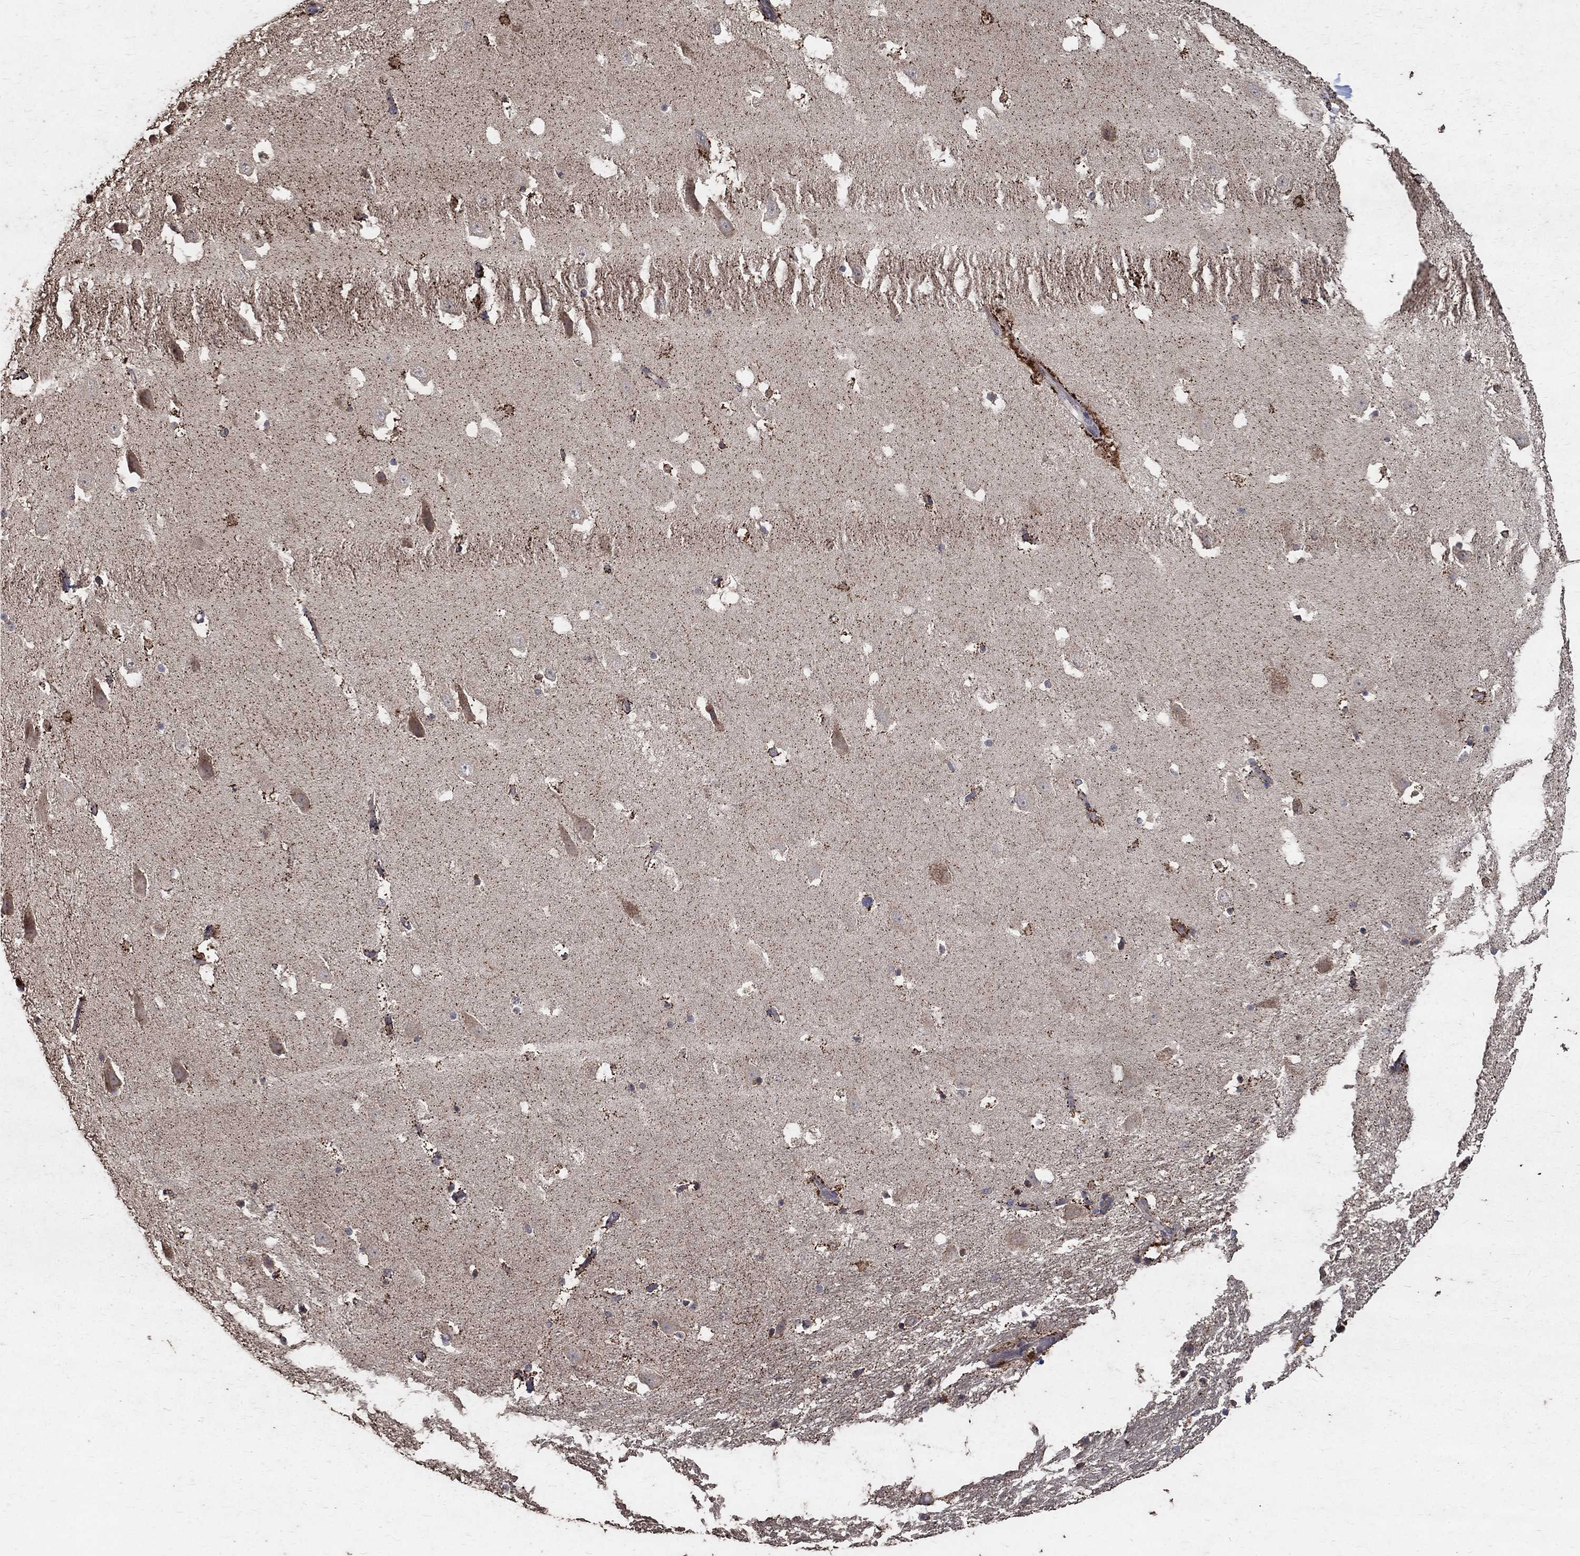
{"staining": {"intensity": "moderate", "quantity": "<25%", "location": "nuclear"}, "tissue": "hippocampus", "cell_type": "Glial cells", "image_type": "normal", "snomed": [{"axis": "morphology", "description": "Normal tissue, NOS"}, {"axis": "topography", "description": "Hippocampus"}], "caption": "IHC photomicrograph of benign hippocampus stained for a protein (brown), which shows low levels of moderate nuclear expression in about <25% of glial cells.", "gene": "C17orf75", "patient": {"sex": "male", "age": 49}}